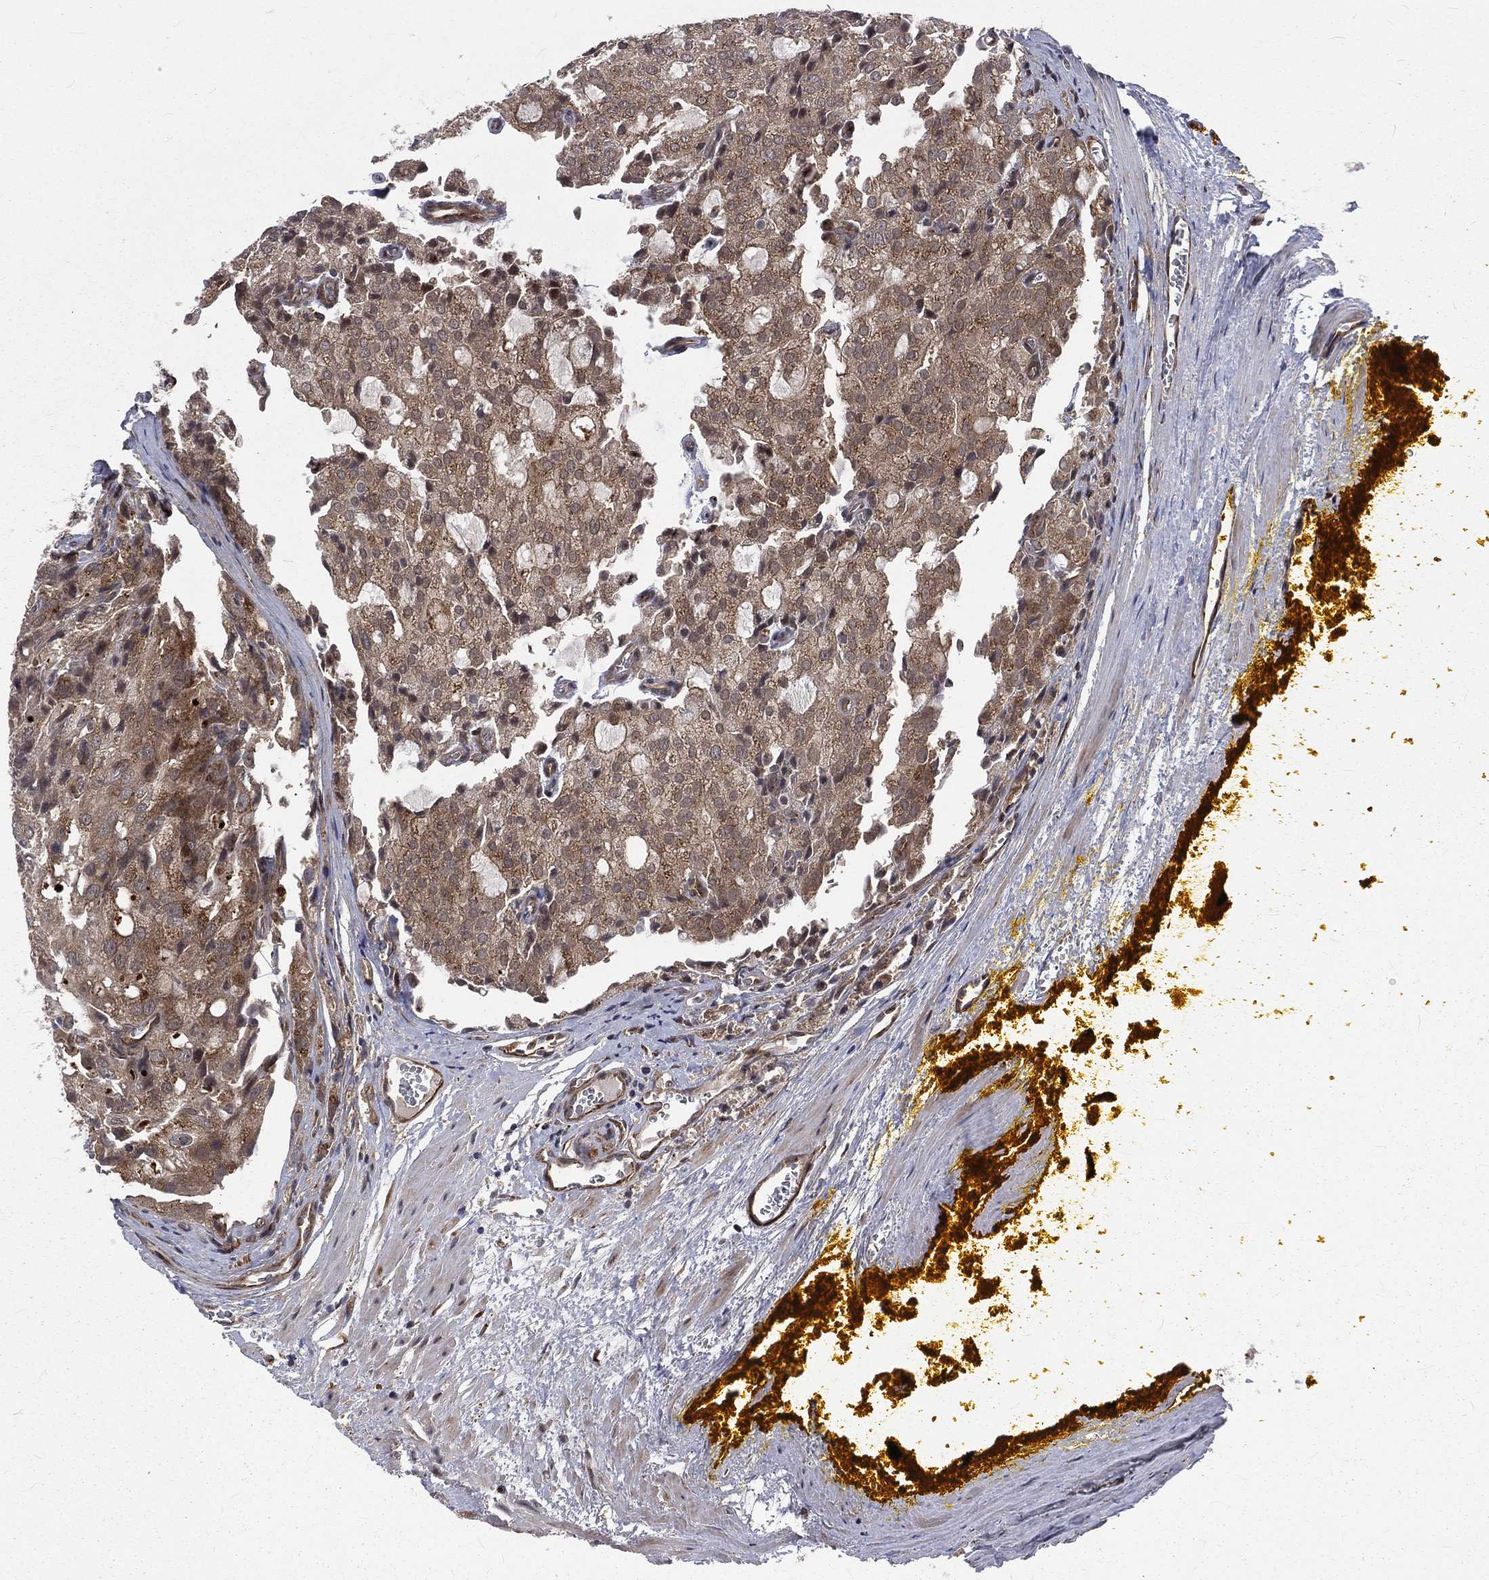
{"staining": {"intensity": "weak", "quantity": "25%-75%", "location": "cytoplasmic/membranous"}, "tissue": "prostate cancer", "cell_type": "Tumor cells", "image_type": "cancer", "snomed": [{"axis": "morphology", "description": "Adenocarcinoma, NOS"}, {"axis": "topography", "description": "Prostate and seminal vesicle, NOS"}, {"axis": "topography", "description": "Prostate"}], "caption": "This image demonstrates immunohistochemistry (IHC) staining of prostate adenocarcinoma, with low weak cytoplasmic/membranous expression in about 25%-75% of tumor cells.", "gene": "ARL3", "patient": {"sex": "male", "age": 67}}